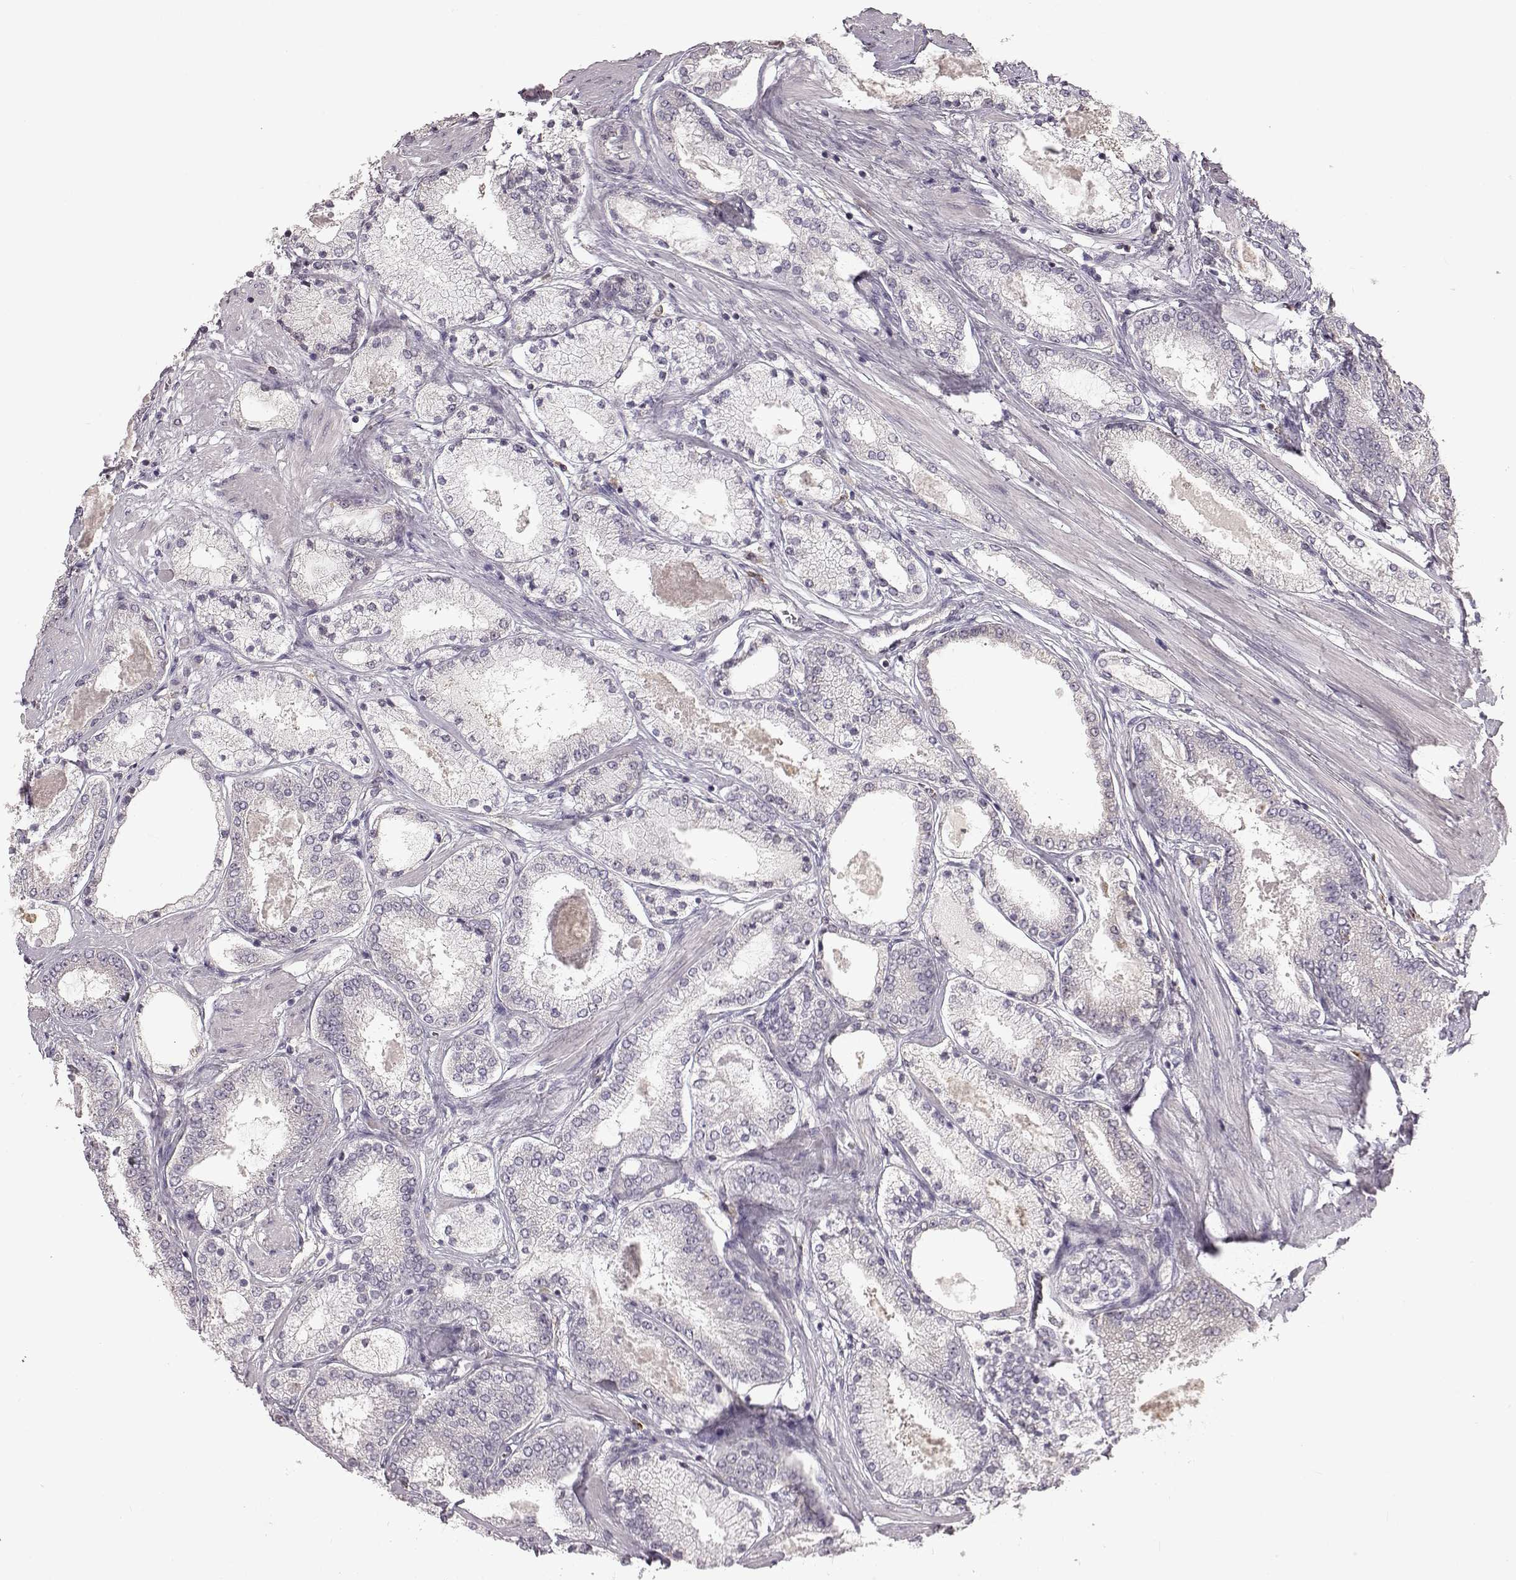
{"staining": {"intensity": "negative", "quantity": "none", "location": "none"}, "tissue": "prostate cancer", "cell_type": "Tumor cells", "image_type": "cancer", "snomed": [{"axis": "morphology", "description": "Adenocarcinoma, High grade"}, {"axis": "topography", "description": "Prostate"}], "caption": "Human prostate high-grade adenocarcinoma stained for a protein using immunohistochemistry exhibits no staining in tumor cells.", "gene": "SPAG17", "patient": {"sex": "male", "age": 63}}